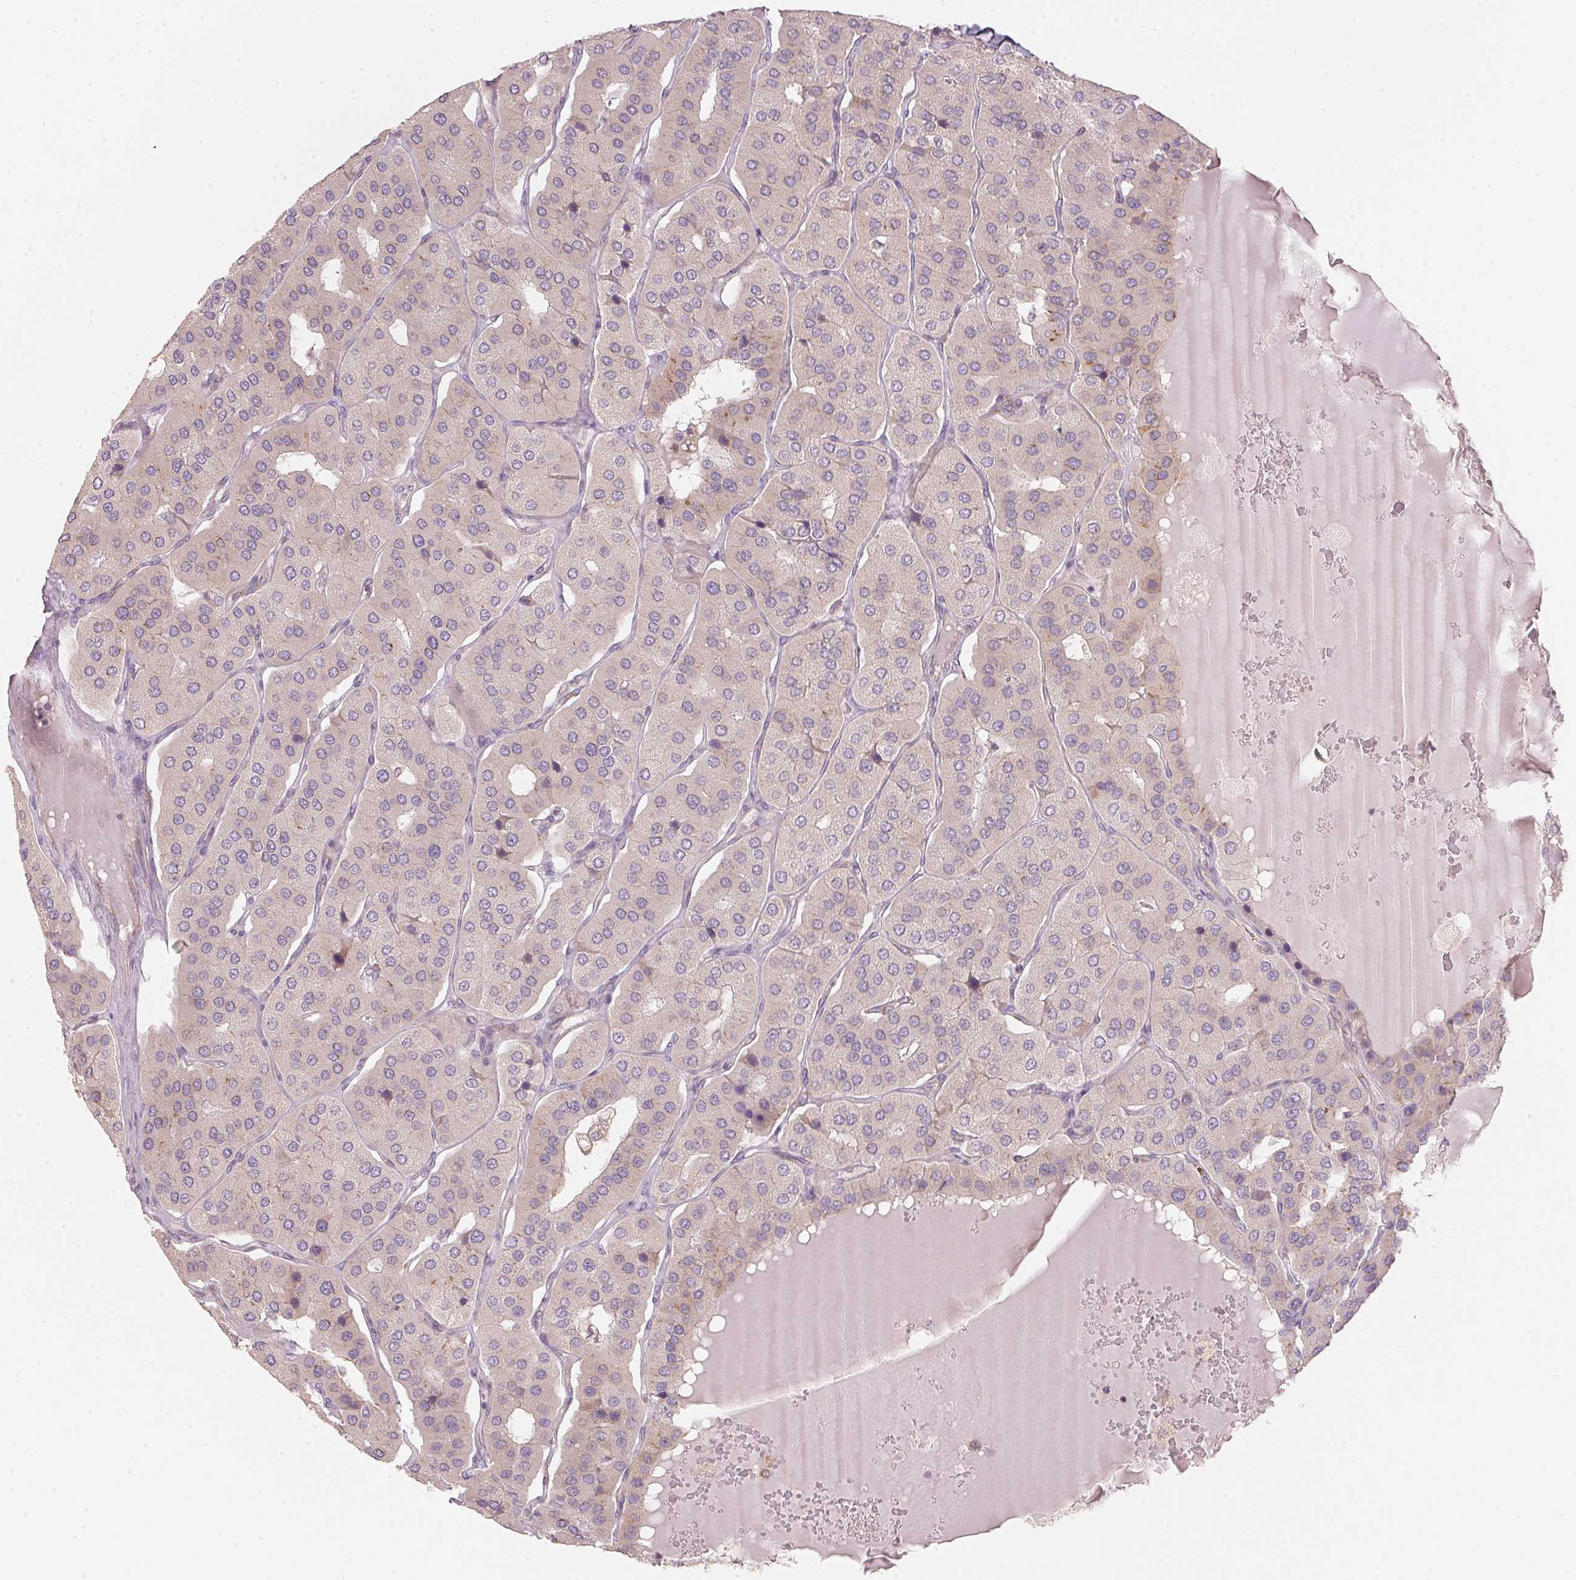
{"staining": {"intensity": "negative", "quantity": "none", "location": "none"}, "tissue": "parathyroid gland", "cell_type": "Glandular cells", "image_type": "normal", "snomed": [{"axis": "morphology", "description": "Normal tissue, NOS"}, {"axis": "morphology", "description": "Adenoma, NOS"}, {"axis": "topography", "description": "Parathyroid gland"}], "caption": "This image is of normal parathyroid gland stained with immunohistochemistry (IHC) to label a protein in brown with the nuclei are counter-stained blue. There is no expression in glandular cells. (DAB (3,3'-diaminobenzidine) IHC visualized using brightfield microscopy, high magnification).", "gene": "BLOC1S2", "patient": {"sex": "female", "age": 86}}